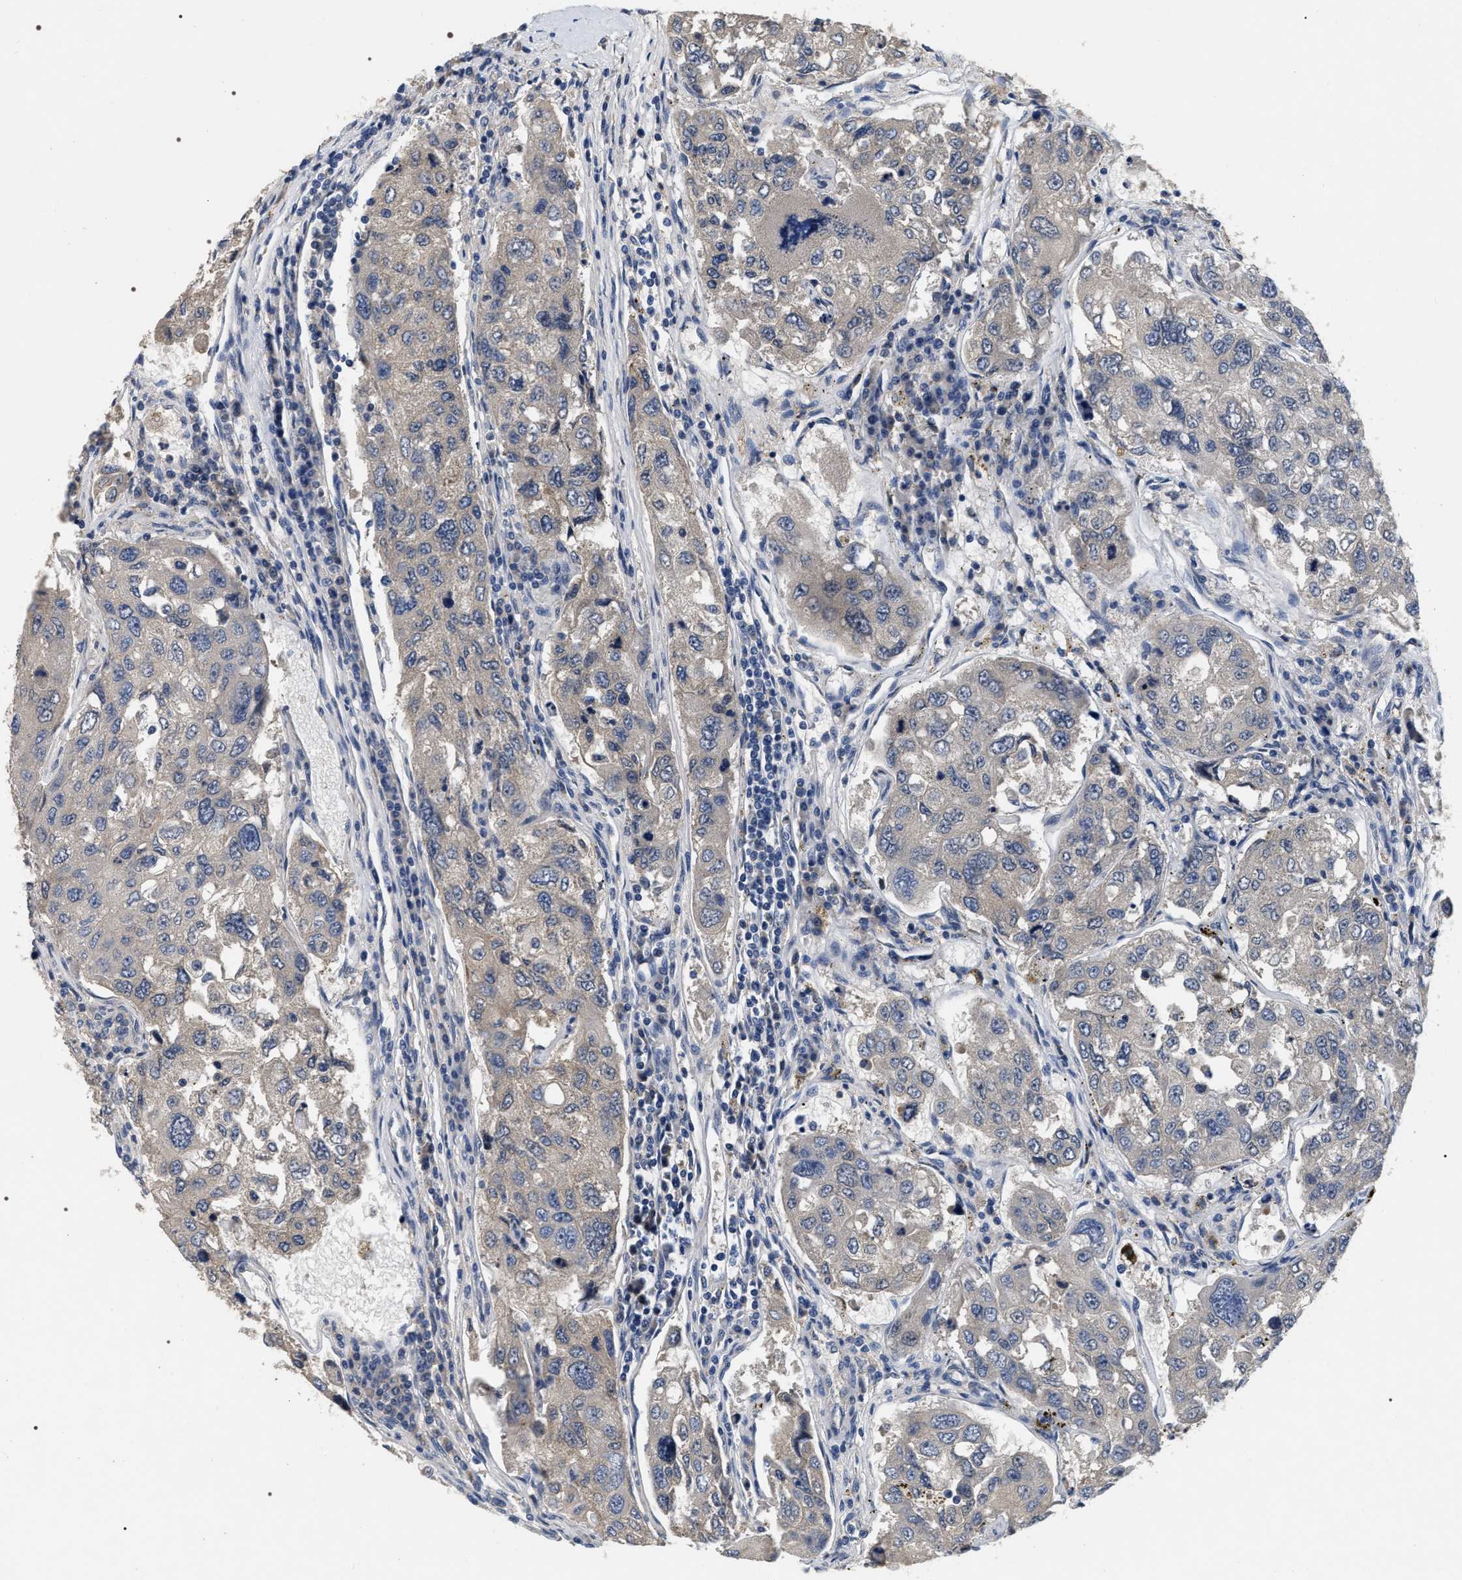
{"staining": {"intensity": "negative", "quantity": "none", "location": "none"}, "tissue": "urothelial cancer", "cell_type": "Tumor cells", "image_type": "cancer", "snomed": [{"axis": "morphology", "description": "Urothelial carcinoma, High grade"}, {"axis": "topography", "description": "Lymph node"}, {"axis": "topography", "description": "Urinary bladder"}], "caption": "Immunohistochemistry photomicrograph of neoplastic tissue: human high-grade urothelial carcinoma stained with DAB exhibits no significant protein positivity in tumor cells. The staining is performed using DAB brown chromogen with nuclei counter-stained in using hematoxylin.", "gene": "IFT81", "patient": {"sex": "male", "age": 51}}